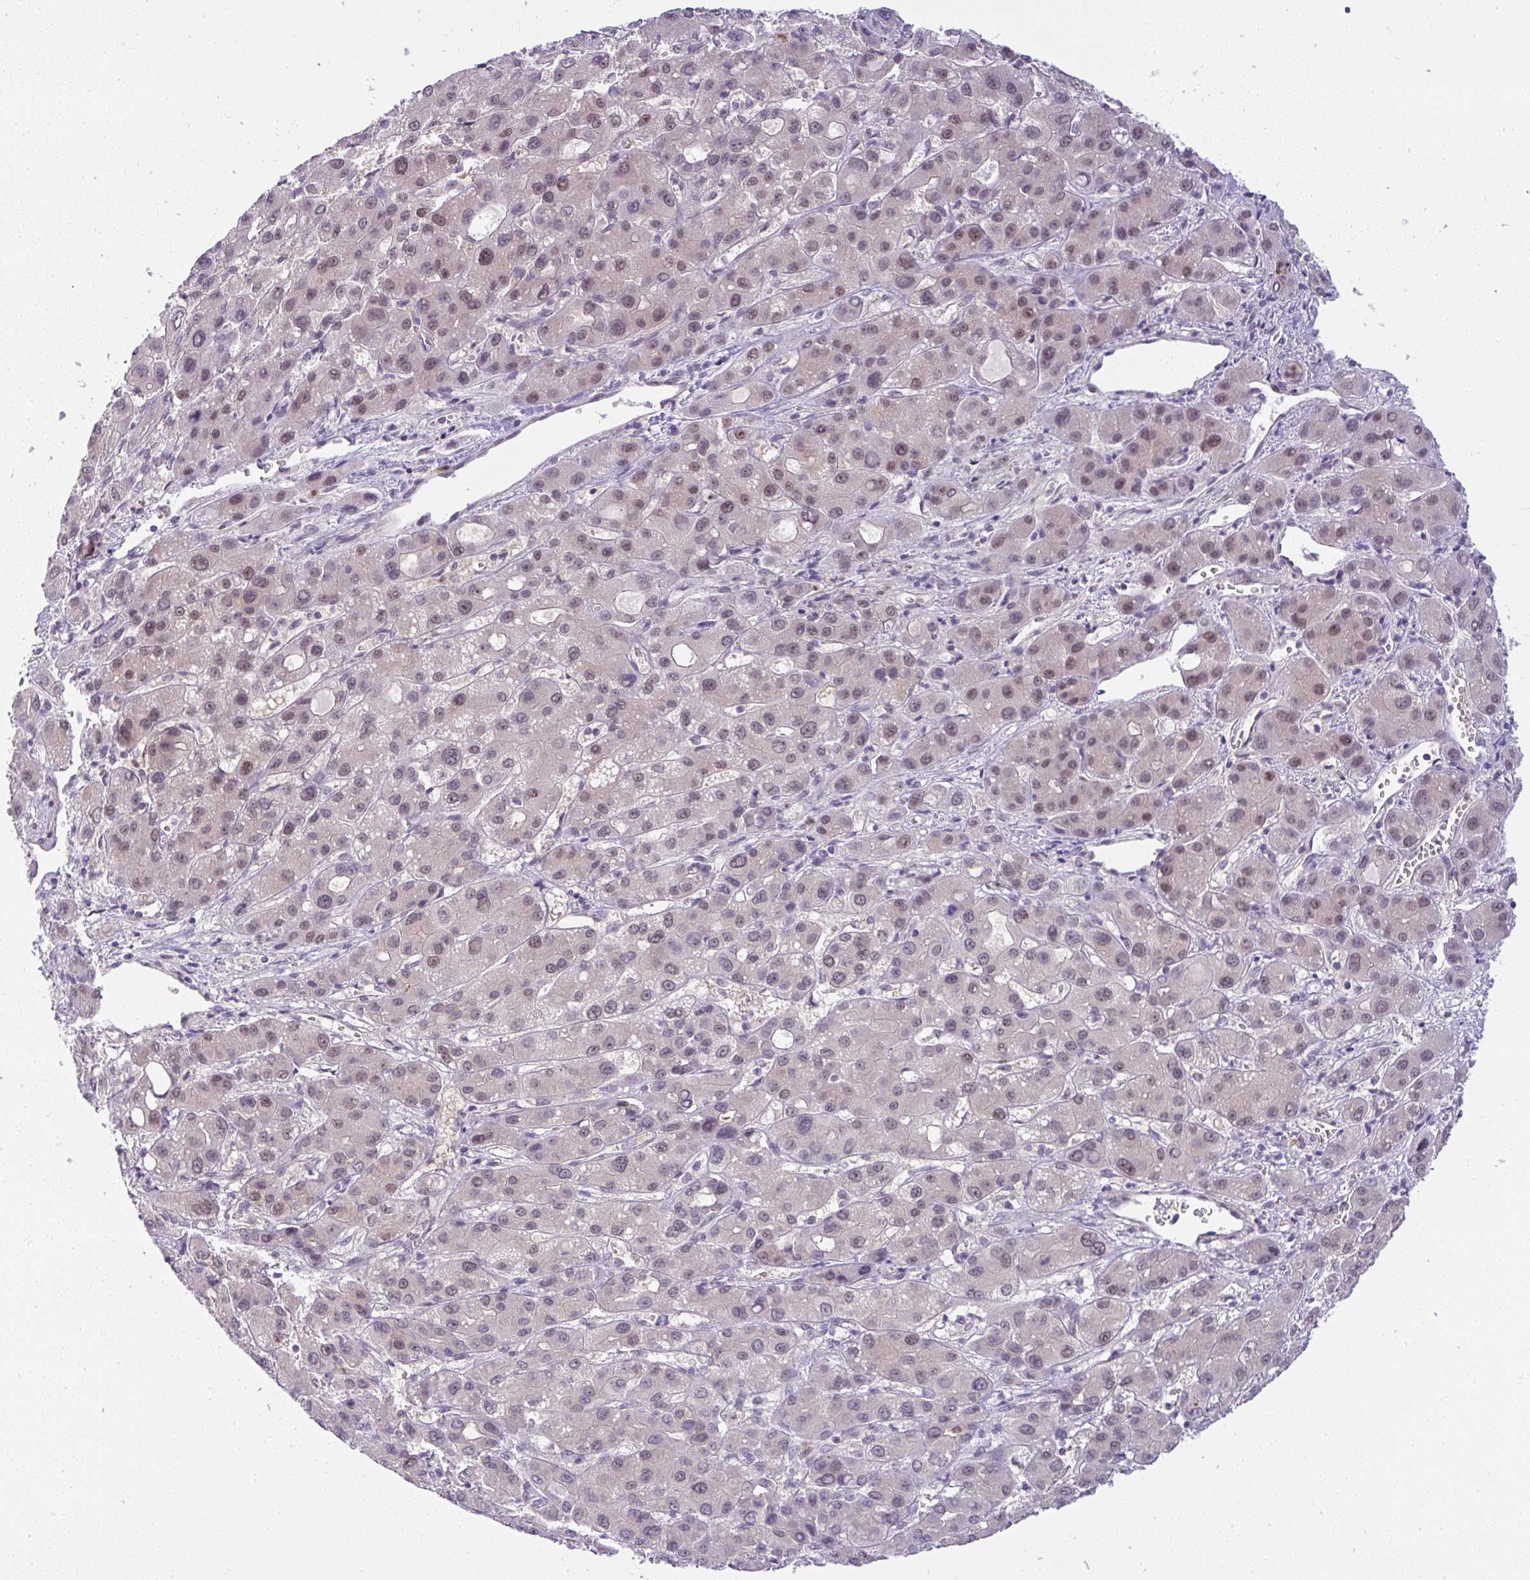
{"staining": {"intensity": "weak", "quantity": "<25%", "location": "nuclear"}, "tissue": "liver cancer", "cell_type": "Tumor cells", "image_type": "cancer", "snomed": [{"axis": "morphology", "description": "Carcinoma, Hepatocellular, NOS"}, {"axis": "topography", "description": "Liver"}], "caption": "IHC micrograph of hepatocellular carcinoma (liver) stained for a protein (brown), which exhibits no staining in tumor cells.", "gene": "DZIP1", "patient": {"sex": "male", "age": 55}}